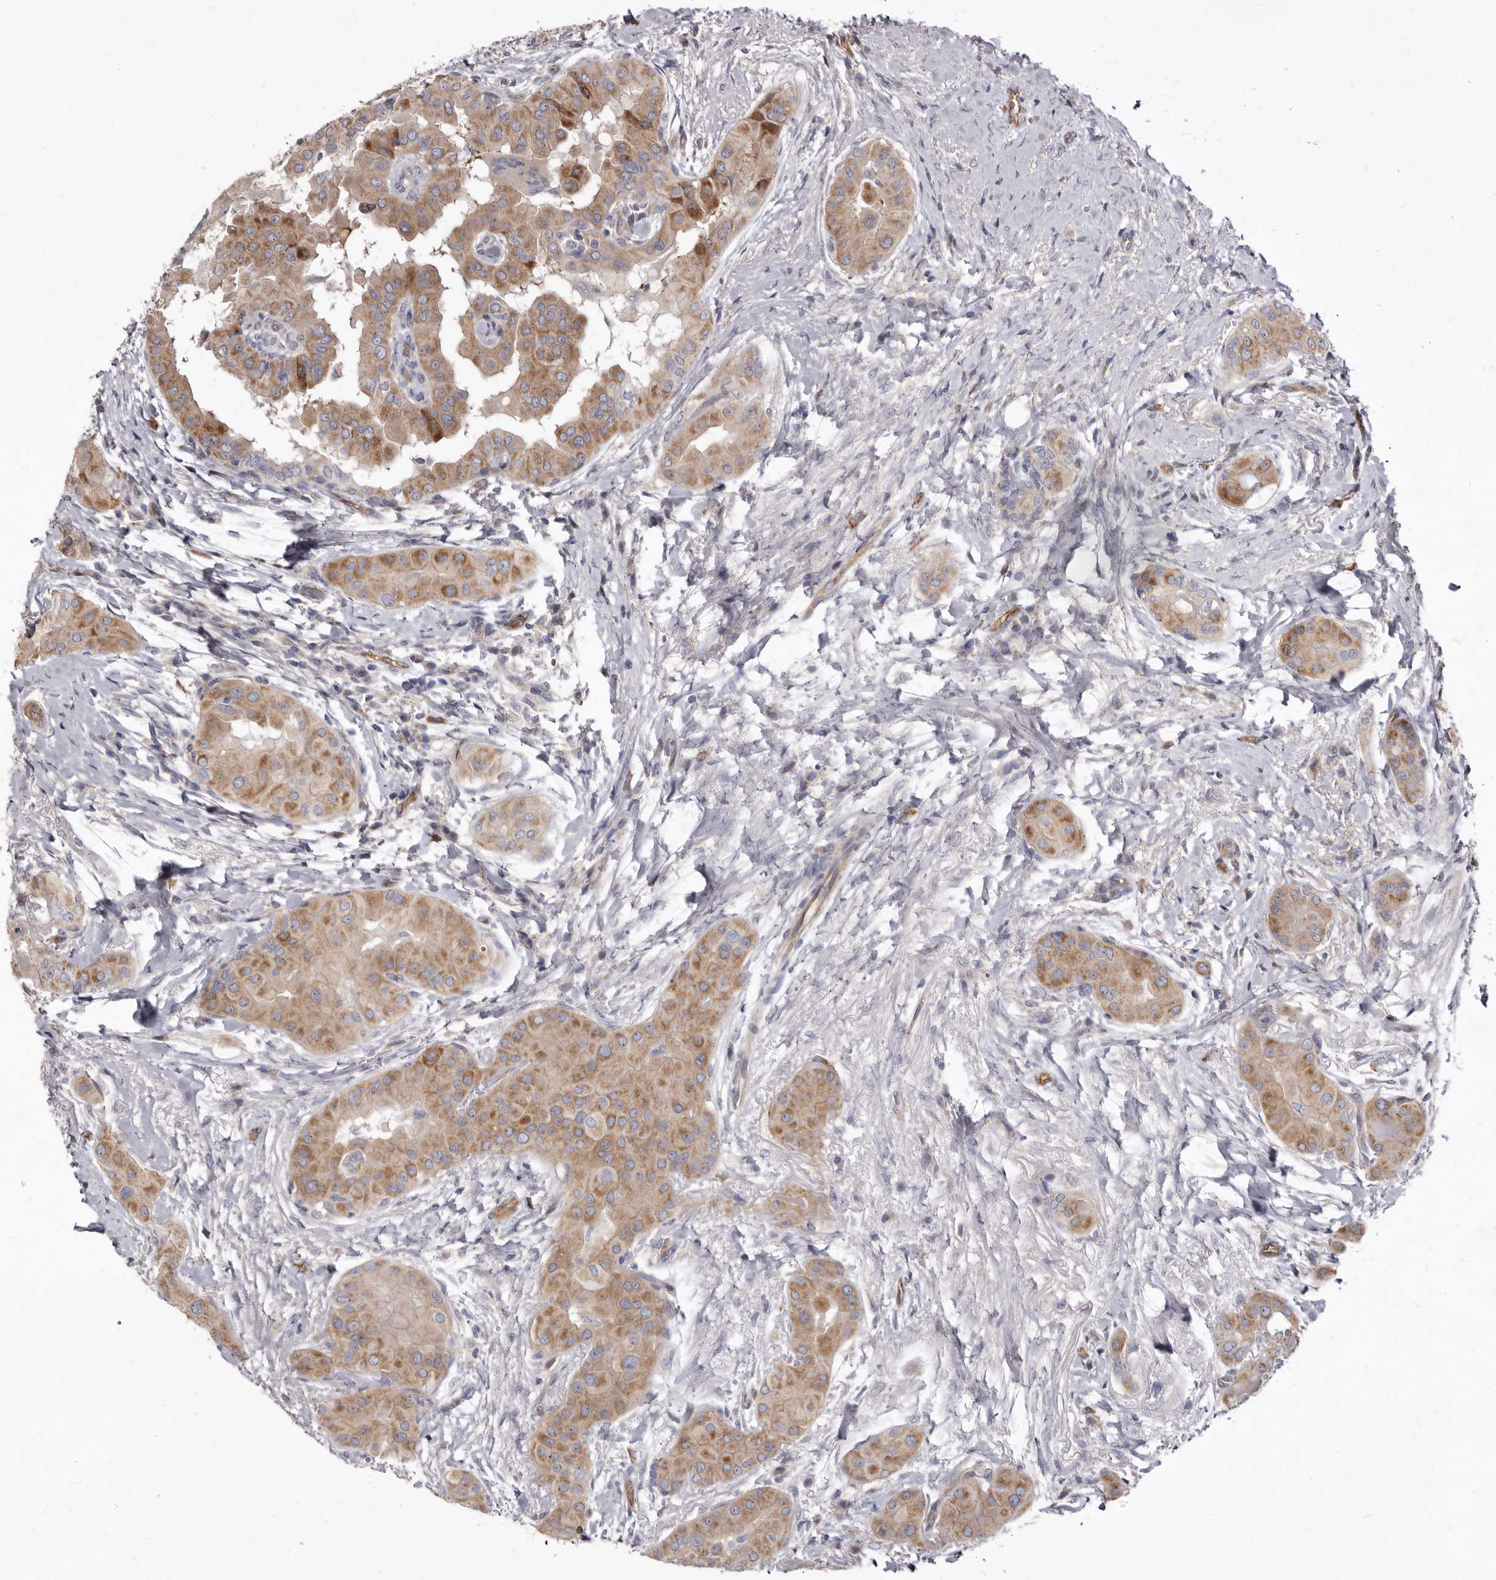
{"staining": {"intensity": "moderate", "quantity": ">75%", "location": "cytoplasmic/membranous"}, "tissue": "thyroid cancer", "cell_type": "Tumor cells", "image_type": "cancer", "snomed": [{"axis": "morphology", "description": "Papillary adenocarcinoma, NOS"}, {"axis": "topography", "description": "Thyroid gland"}], "caption": "IHC (DAB (3,3'-diaminobenzidine)) staining of human papillary adenocarcinoma (thyroid) reveals moderate cytoplasmic/membranous protein expression in about >75% of tumor cells.", "gene": "FMO2", "patient": {"sex": "male", "age": 33}}